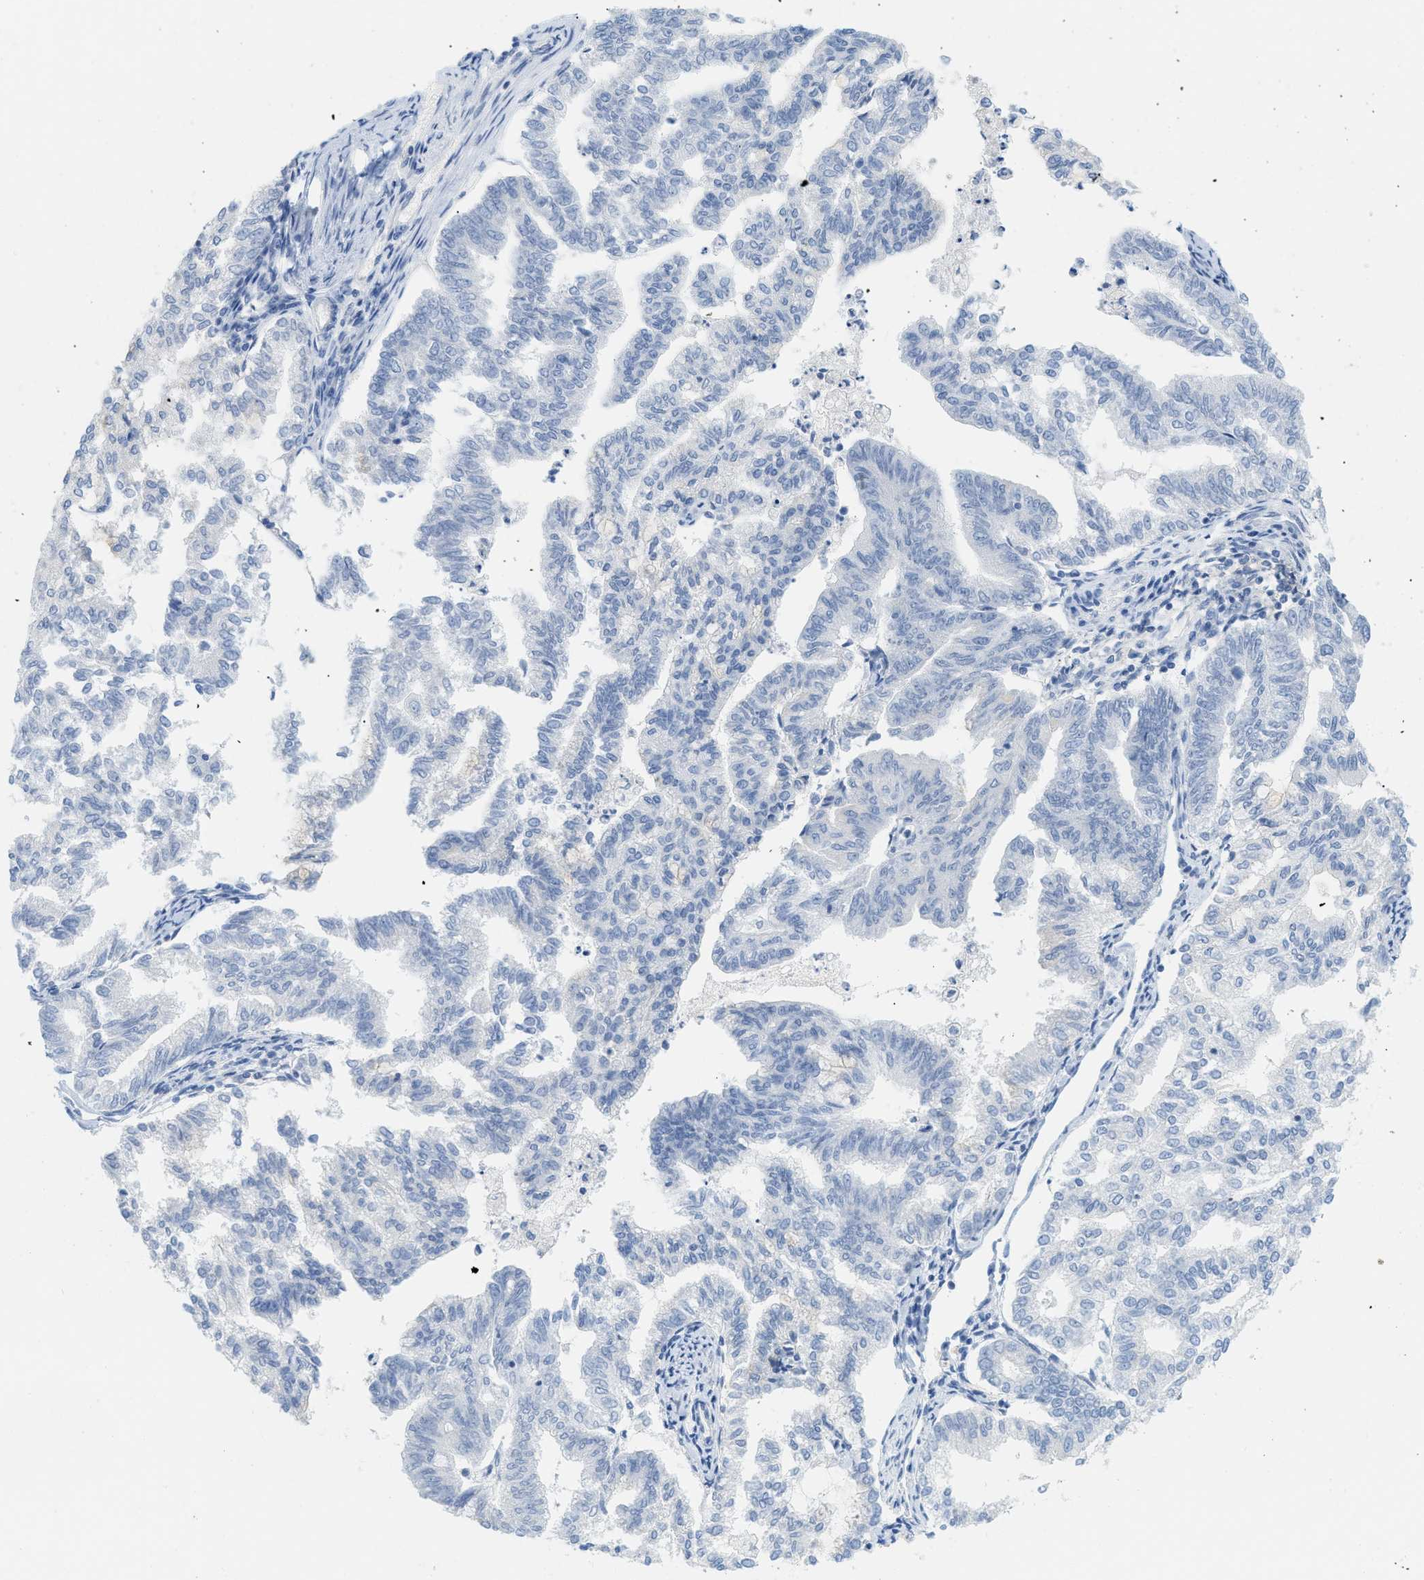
{"staining": {"intensity": "negative", "quantity": "none", "location": "none"}, "tissue": "endometrial cancer", "cell_type": "Tumor cells", "image_type": "cancer", "snomed": [{"axis": "morphology", "description": "Adenocarcinoma, NOS"}, {"axis": "topography", "description": "Endometrium"}], "caption": "This is a photomicrograph of immunohistochemistry staining of endometrial adenocarcinoma, which shows no positivity in tumor cells.", "gene": "PAPPA", "patient": {"sex": "female", "age": 79}}